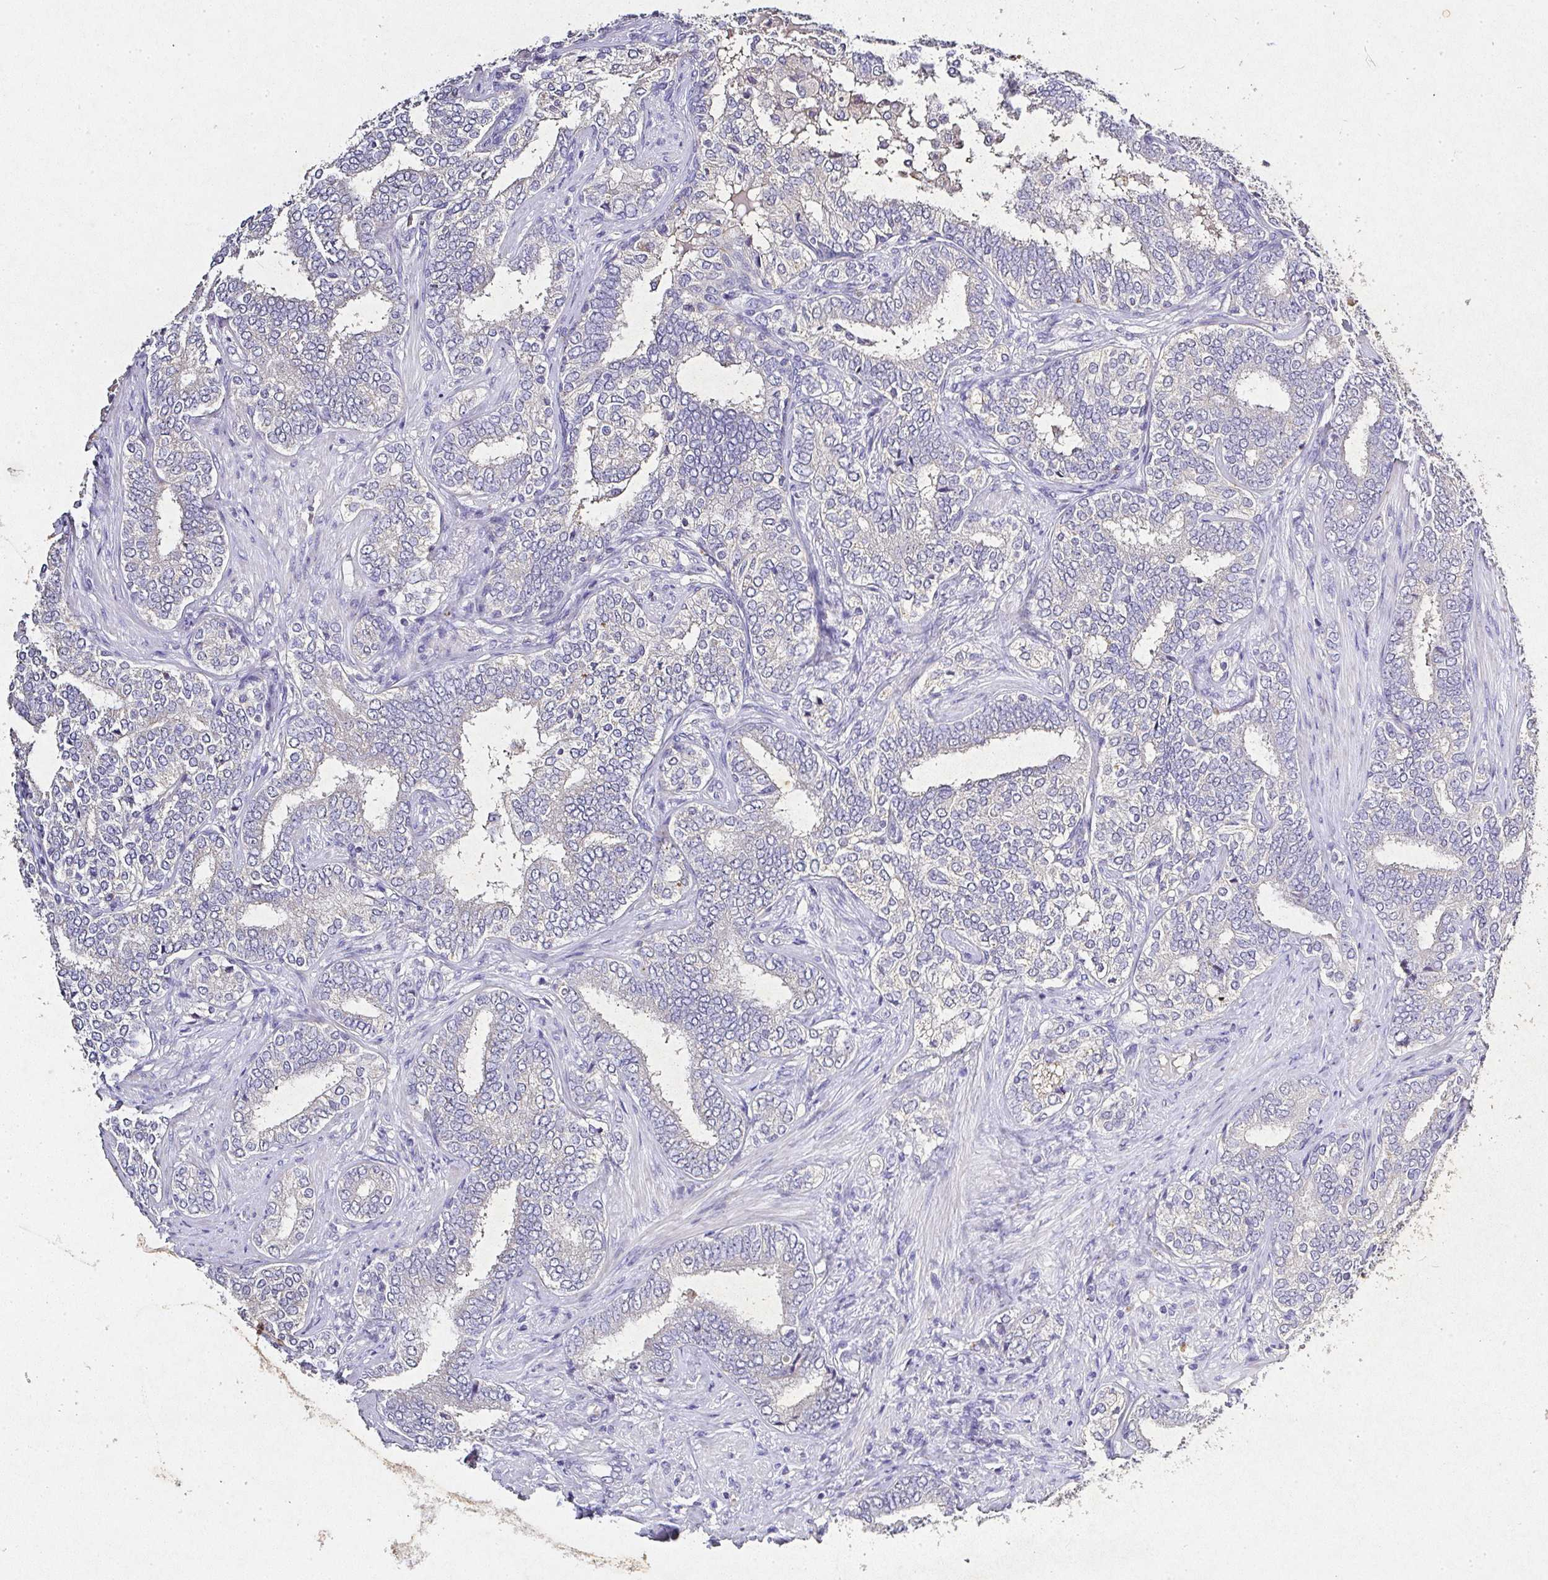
{"staining": {"intensity": "negative", "quantity": "none", "location": "none"}, "tissue": "prostate cancer", "cell_type": "Tumor cells", "image_type": "cancer", "snomed": [{"axis": "morphology", "description": "Adenocarcinoma, High grade"}, {"axis": "topography", "description": "Prostate"}], "caption": "Immunohistochemical staining of prostate cancer reveals no significant staining in tumor cells. (Stains: DAB IHC with hematoxylin counter stain, Microscopy: brightfield microscopy at high magnification).", "gene": "RPS2", "patient": {"sex": "male", "age": 72}}